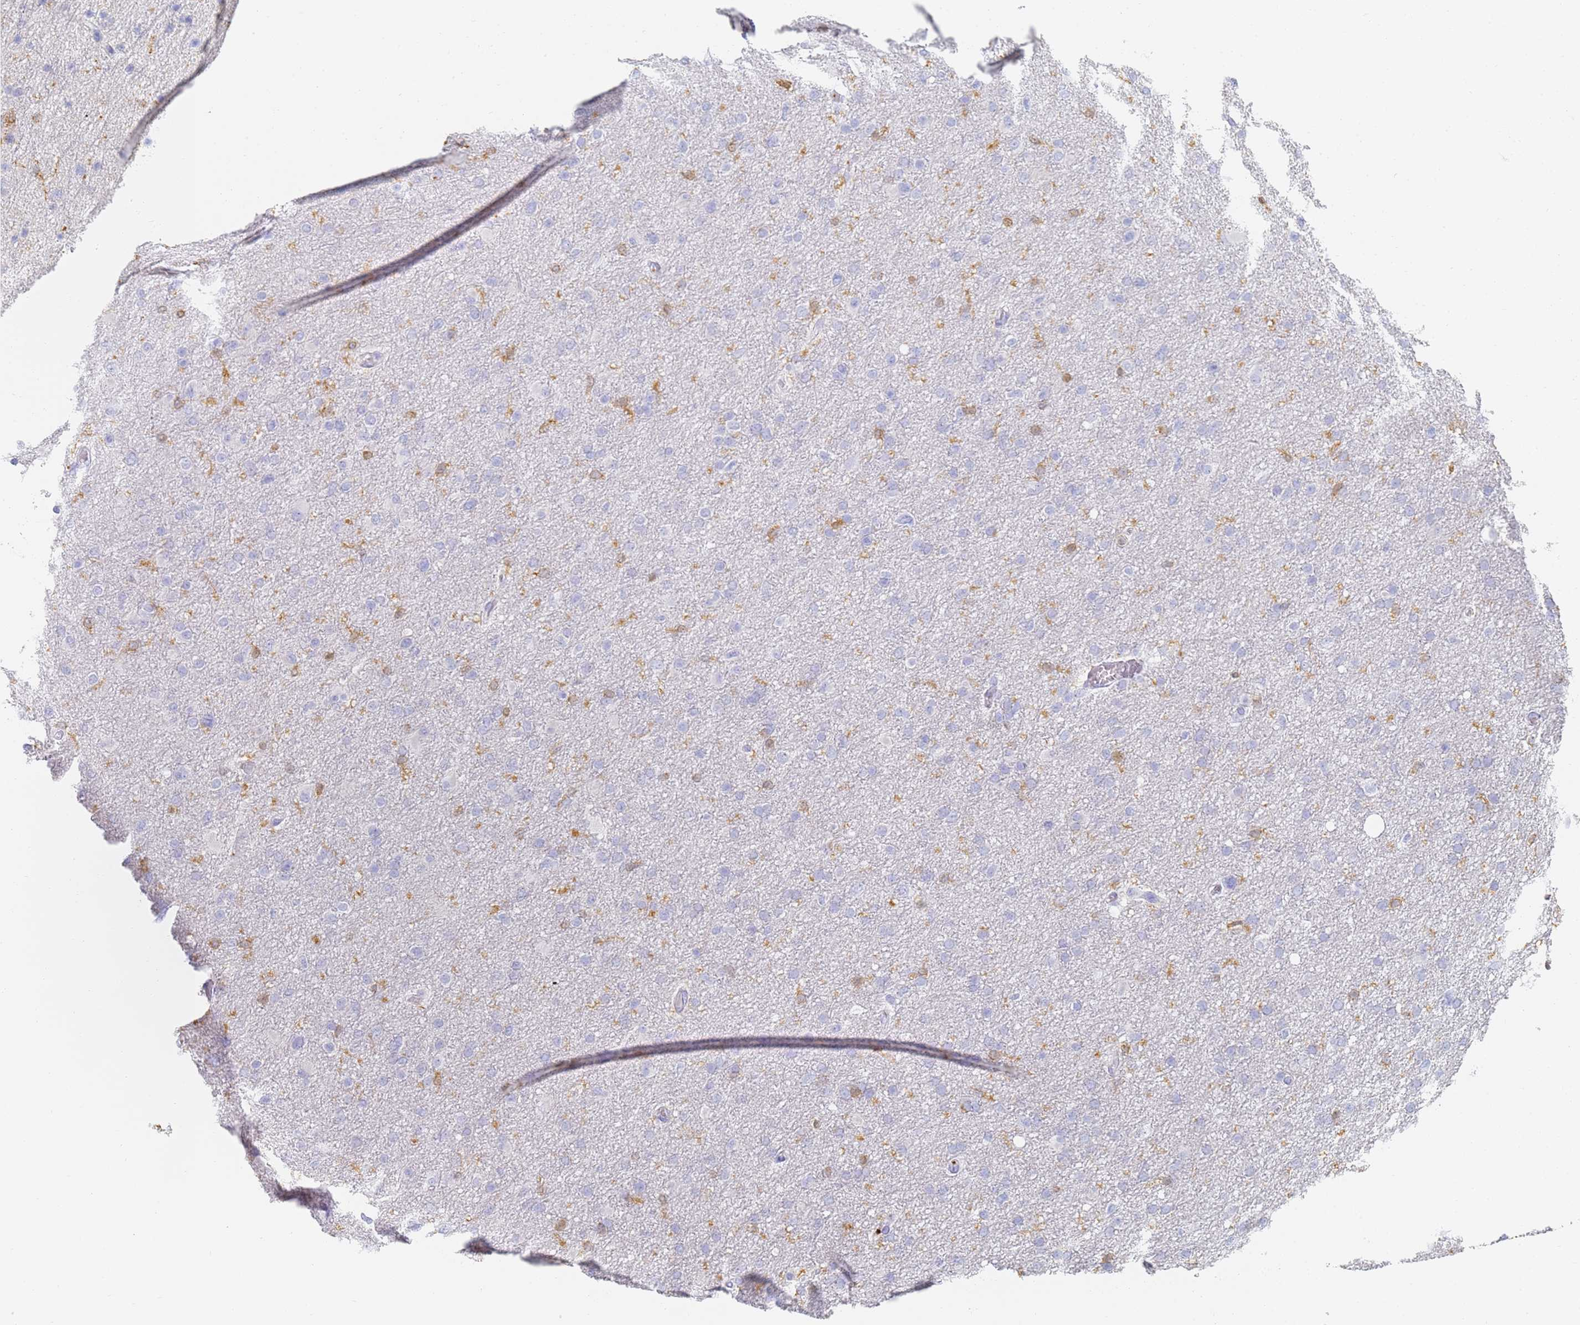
{"staining": {"intensity": "negative", "quantity": "none", "location": "none"}, "tissue": "glioma", "cell_type": "Tumor cells", "image_type": "cancer", "snomed": [{"axis": "morphology", "description": "Glioma, malignant, High grade"}, {"axis": "topography", "description": "Cerebral cortex"}], "caption": "Immunohistochemistry (IHC) image of neoplastic tissue: glioma stained with DAB (3,3'-diaminobenzidine) displays no significant protein expression in tumor cells.", "gene": "BIN2", "patient": {"sex": "female", "age": 36}}